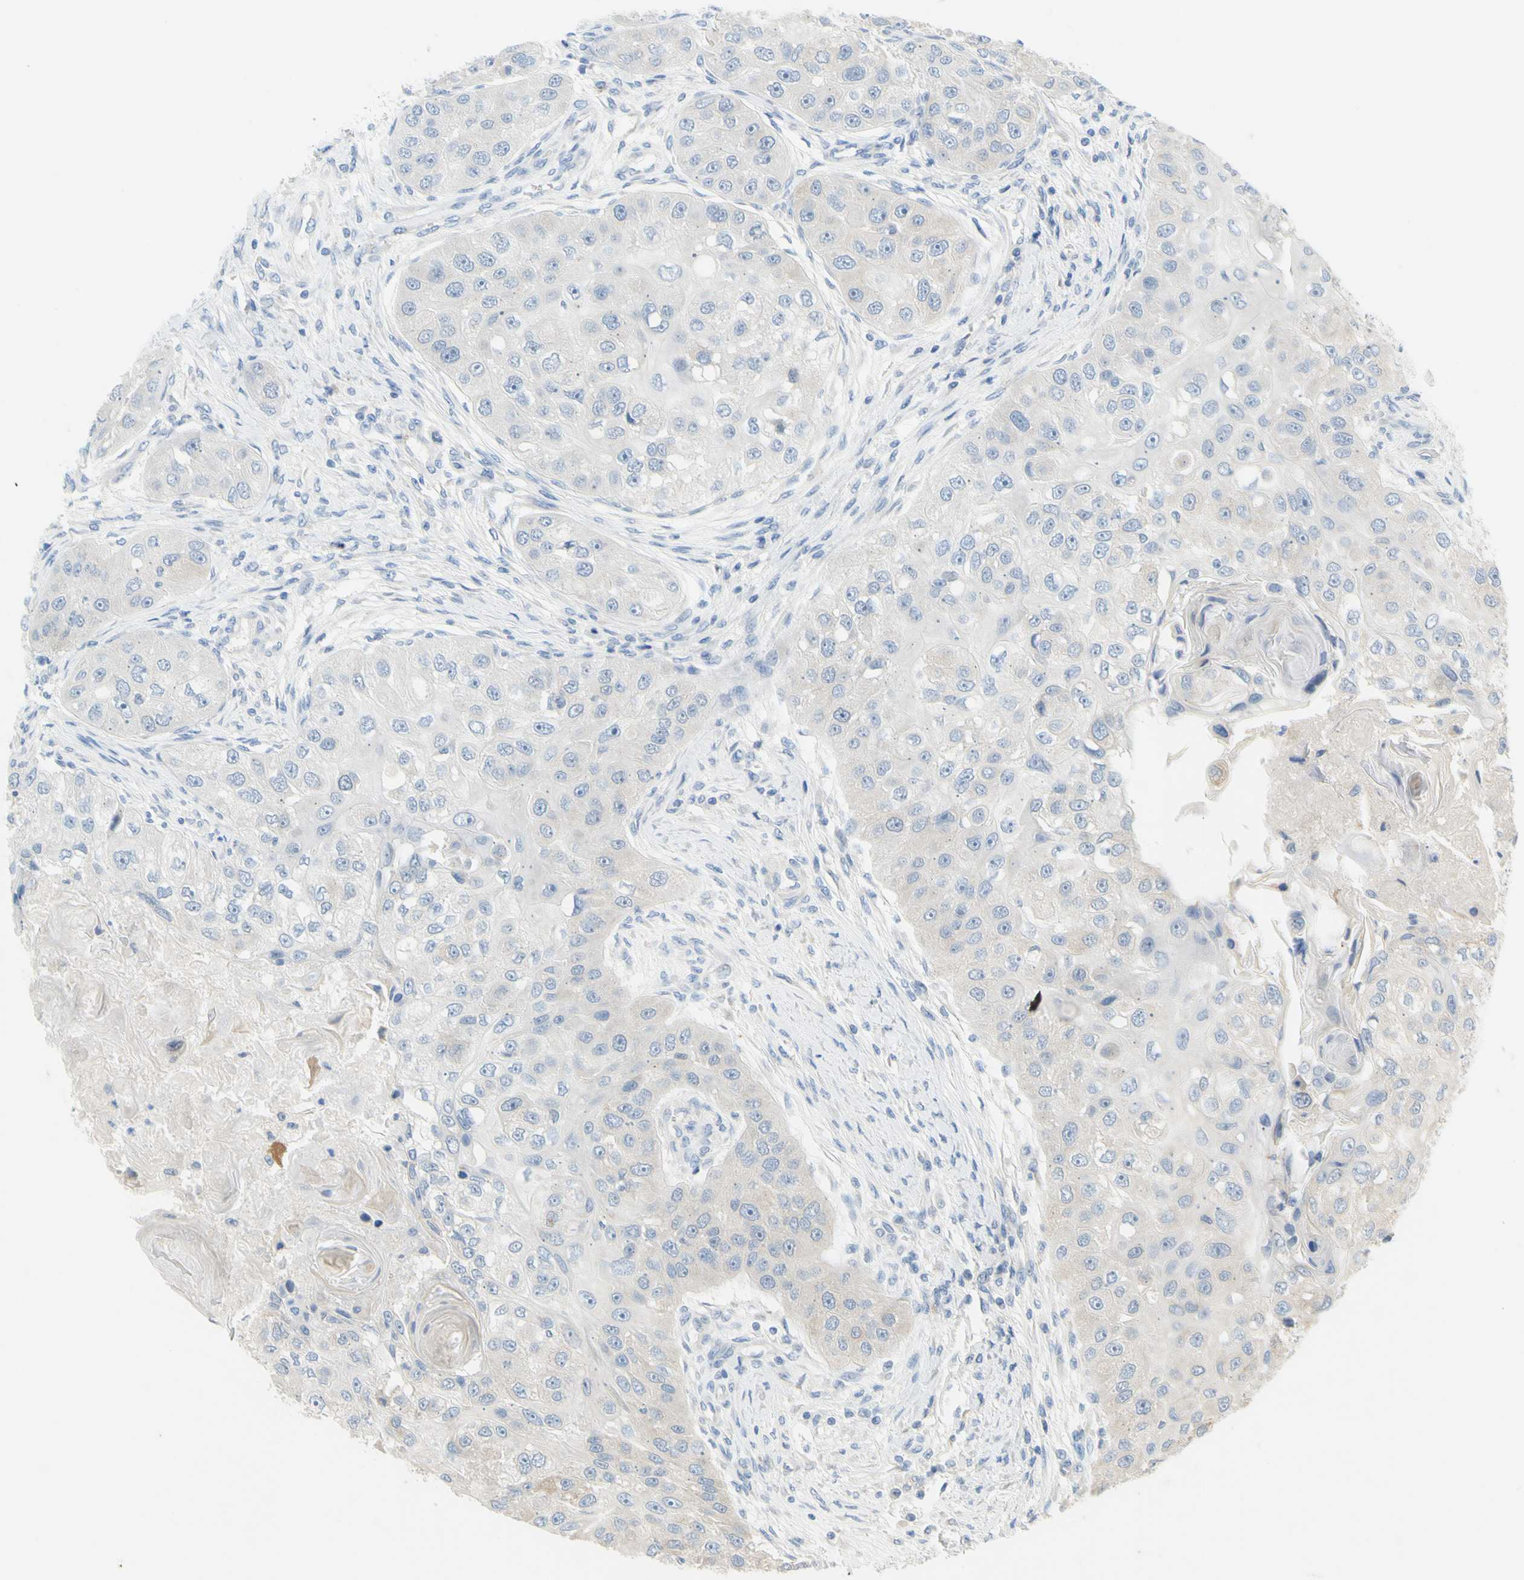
{"staining": {"intensity": "weak", "quantity": ">75%", "location": "cytoplasmic/membranous"}, "tissue": "head and neck cancer", "cell_type": "Tumor cells", "image_type": "cancer", "snomed": [{"axis": "morphology", "description": "Normal tissue, NOS"}, {"axis": "morphology", "description": "Squamous cell carcinoma, NOS"}, {"axis": "topography", "description": "Skeletal muscle"}, {"axis": "topography", "description": "Head-Neck"}], "caption": "Weak cytoplasmic/membranous expression for a protein is seen in about >75% of tumor cells of head and neck cancer (squamous cell carcinoma) using immunohistochemistry (IHC).", "gene": "CCNB2", "patient": {"sex": "male", "age": 51}}